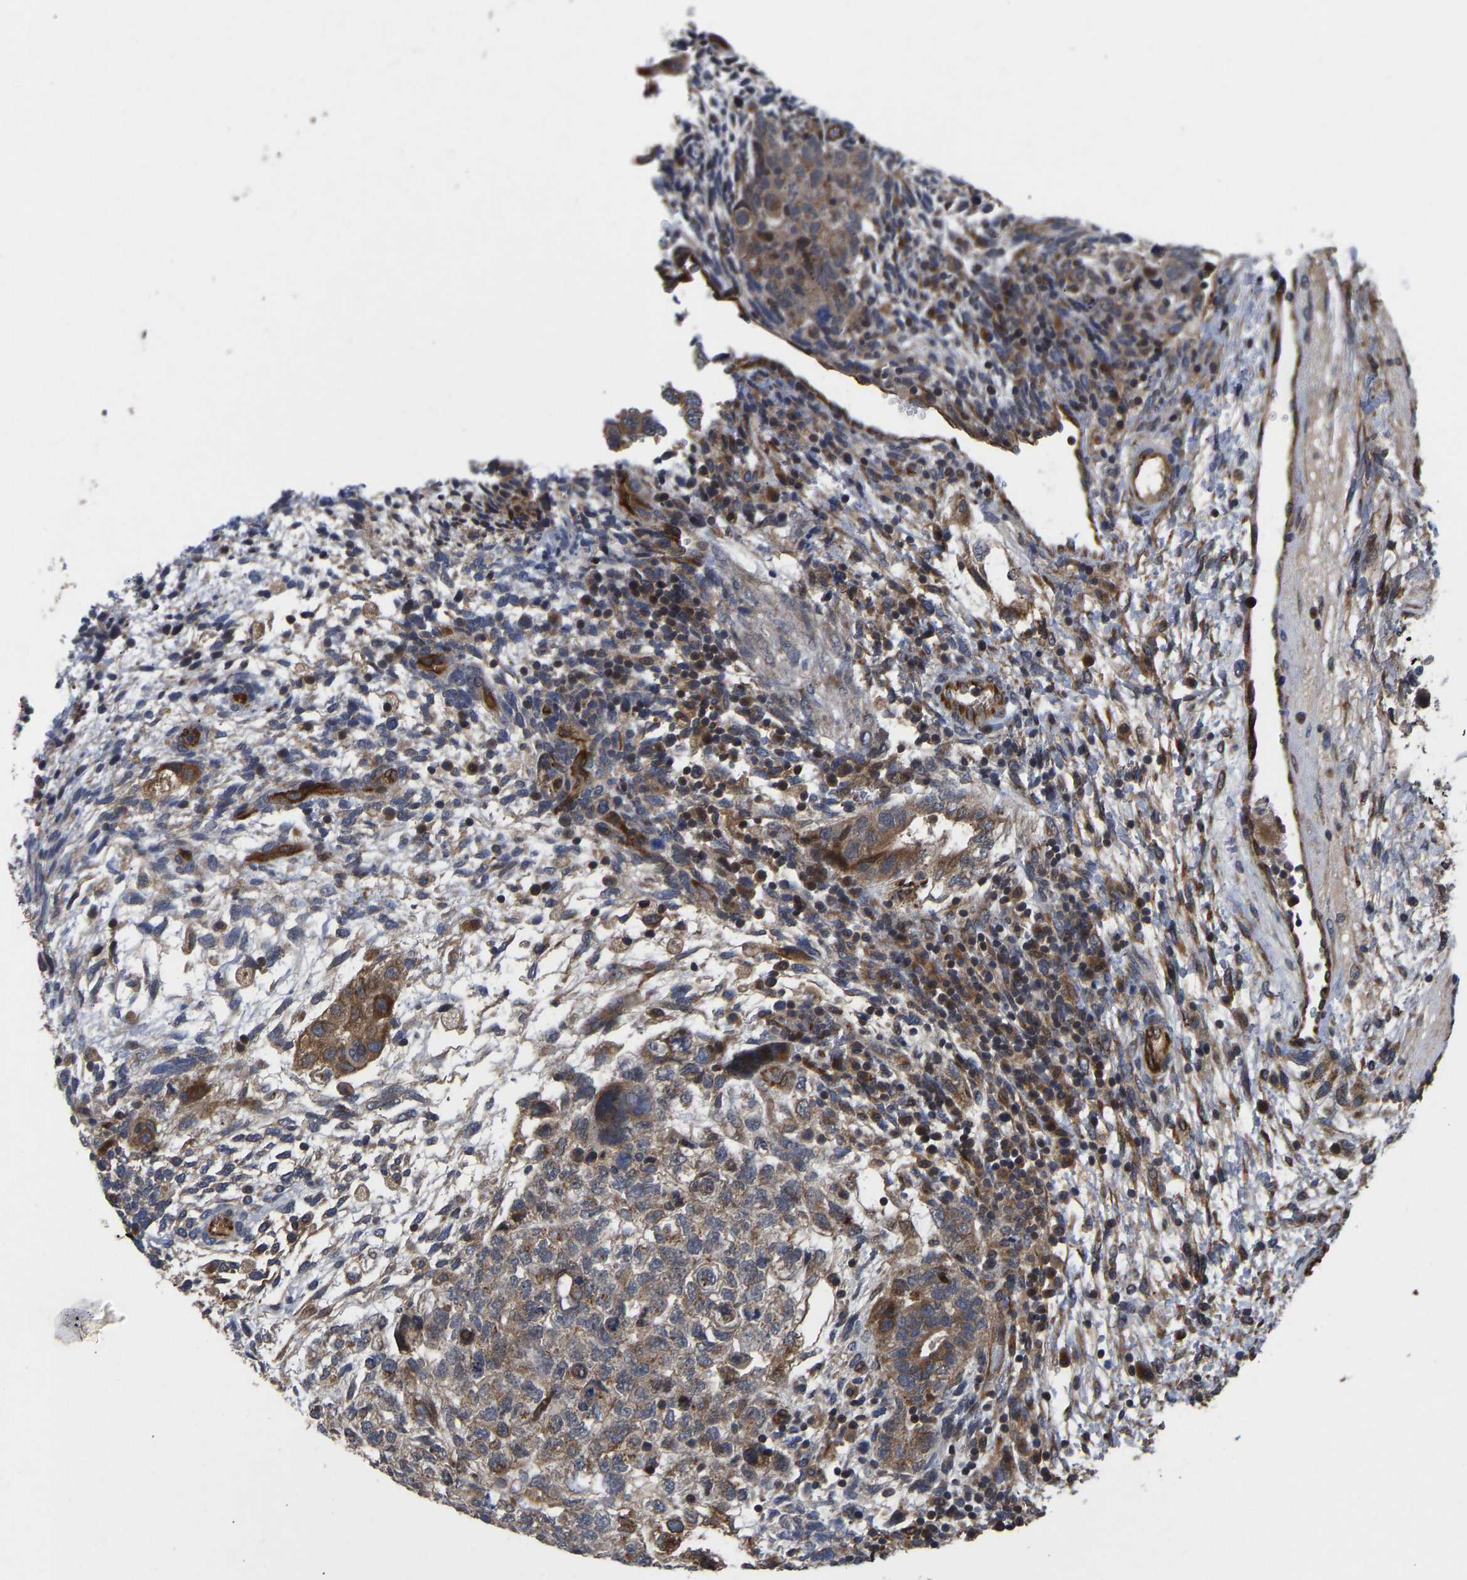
{"staining": {"intensity": "weak", "quantity": "25%-75%", "location": "cytoplasmic/membranous"}, "tissue": "testis cancer", "cell_type": "Tumor cells", "image_type": "cancer", "snomed": [{"axis": "morphology", "description": "Carcinoma, Embryonal, NOS"}, {"axis": "topography", "description": "Testis"}], "caption": "The immunohistochemical stain highlights weak cytoplasmic/membranous expression in tumor cells of testis cancer tissue. (Stains: DAB (3,3'-diaminobenzidine) in brown, nuclei in blue, Microscopy: brightfield microscopy at high magnification).", "gene": "FRRS1", "patient": {"sex": "male", "age": 36}}